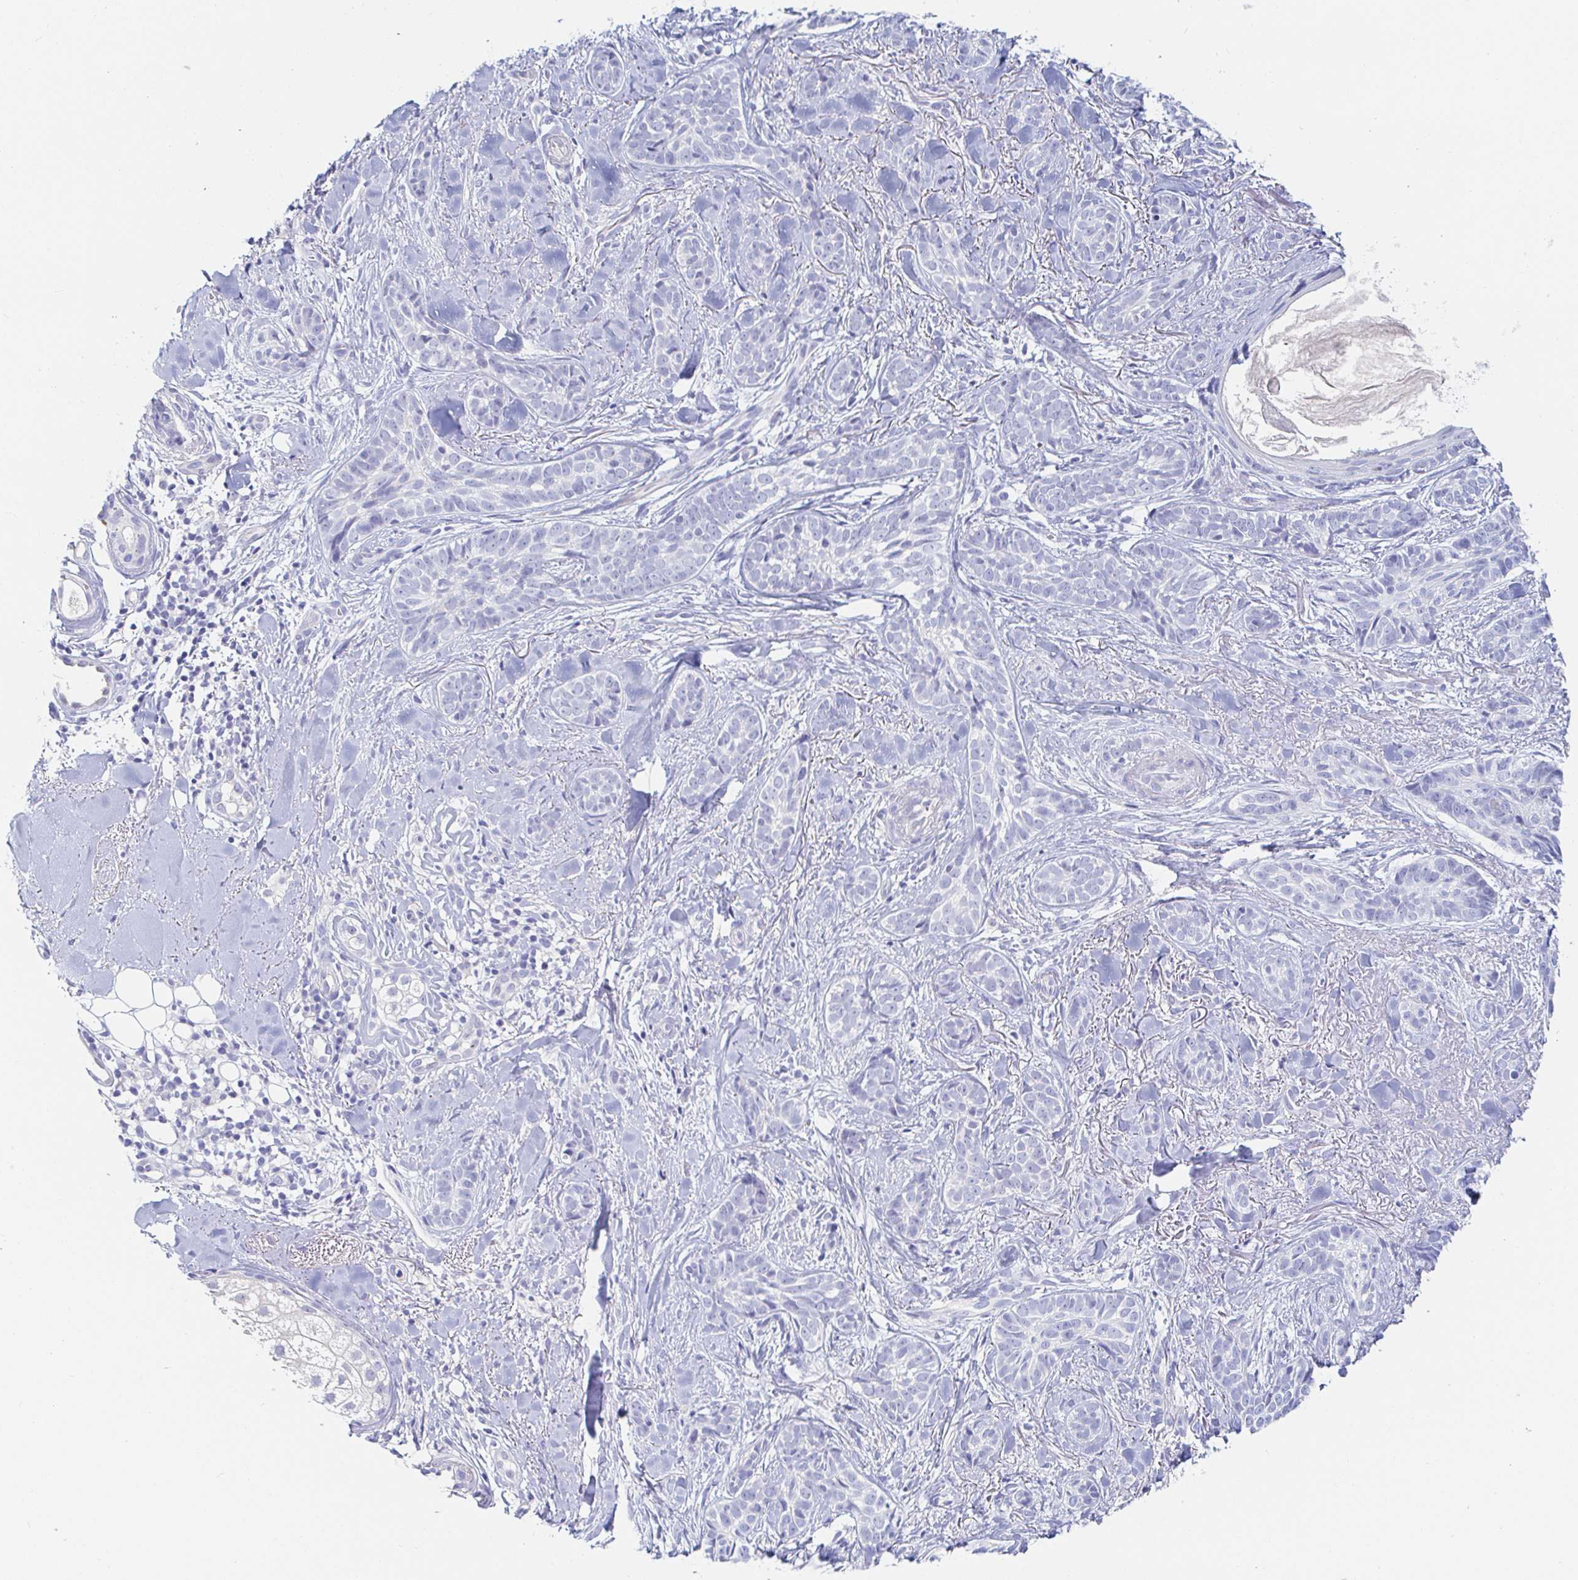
{"staining": {"intensity": "negative", "quantity": "none", "location": "none"}, "tissue": "skin cancer", "cell_type": "Tumor cells", "image_type": "cancer", "snomed": [{"axis": "morphology", "description": "Basal cell carcinoma"}, {"axis": "morphology", "description": "BCC, high aggressive"}, {"axis": "topography", "description": "Skin"}], "caption": "Micrograph shows no protein staining in tumor cells of skin bcc,  high aggressive tissue.", "gene": "PDE6B", "patient": {"sex": "female", "age": 79}}